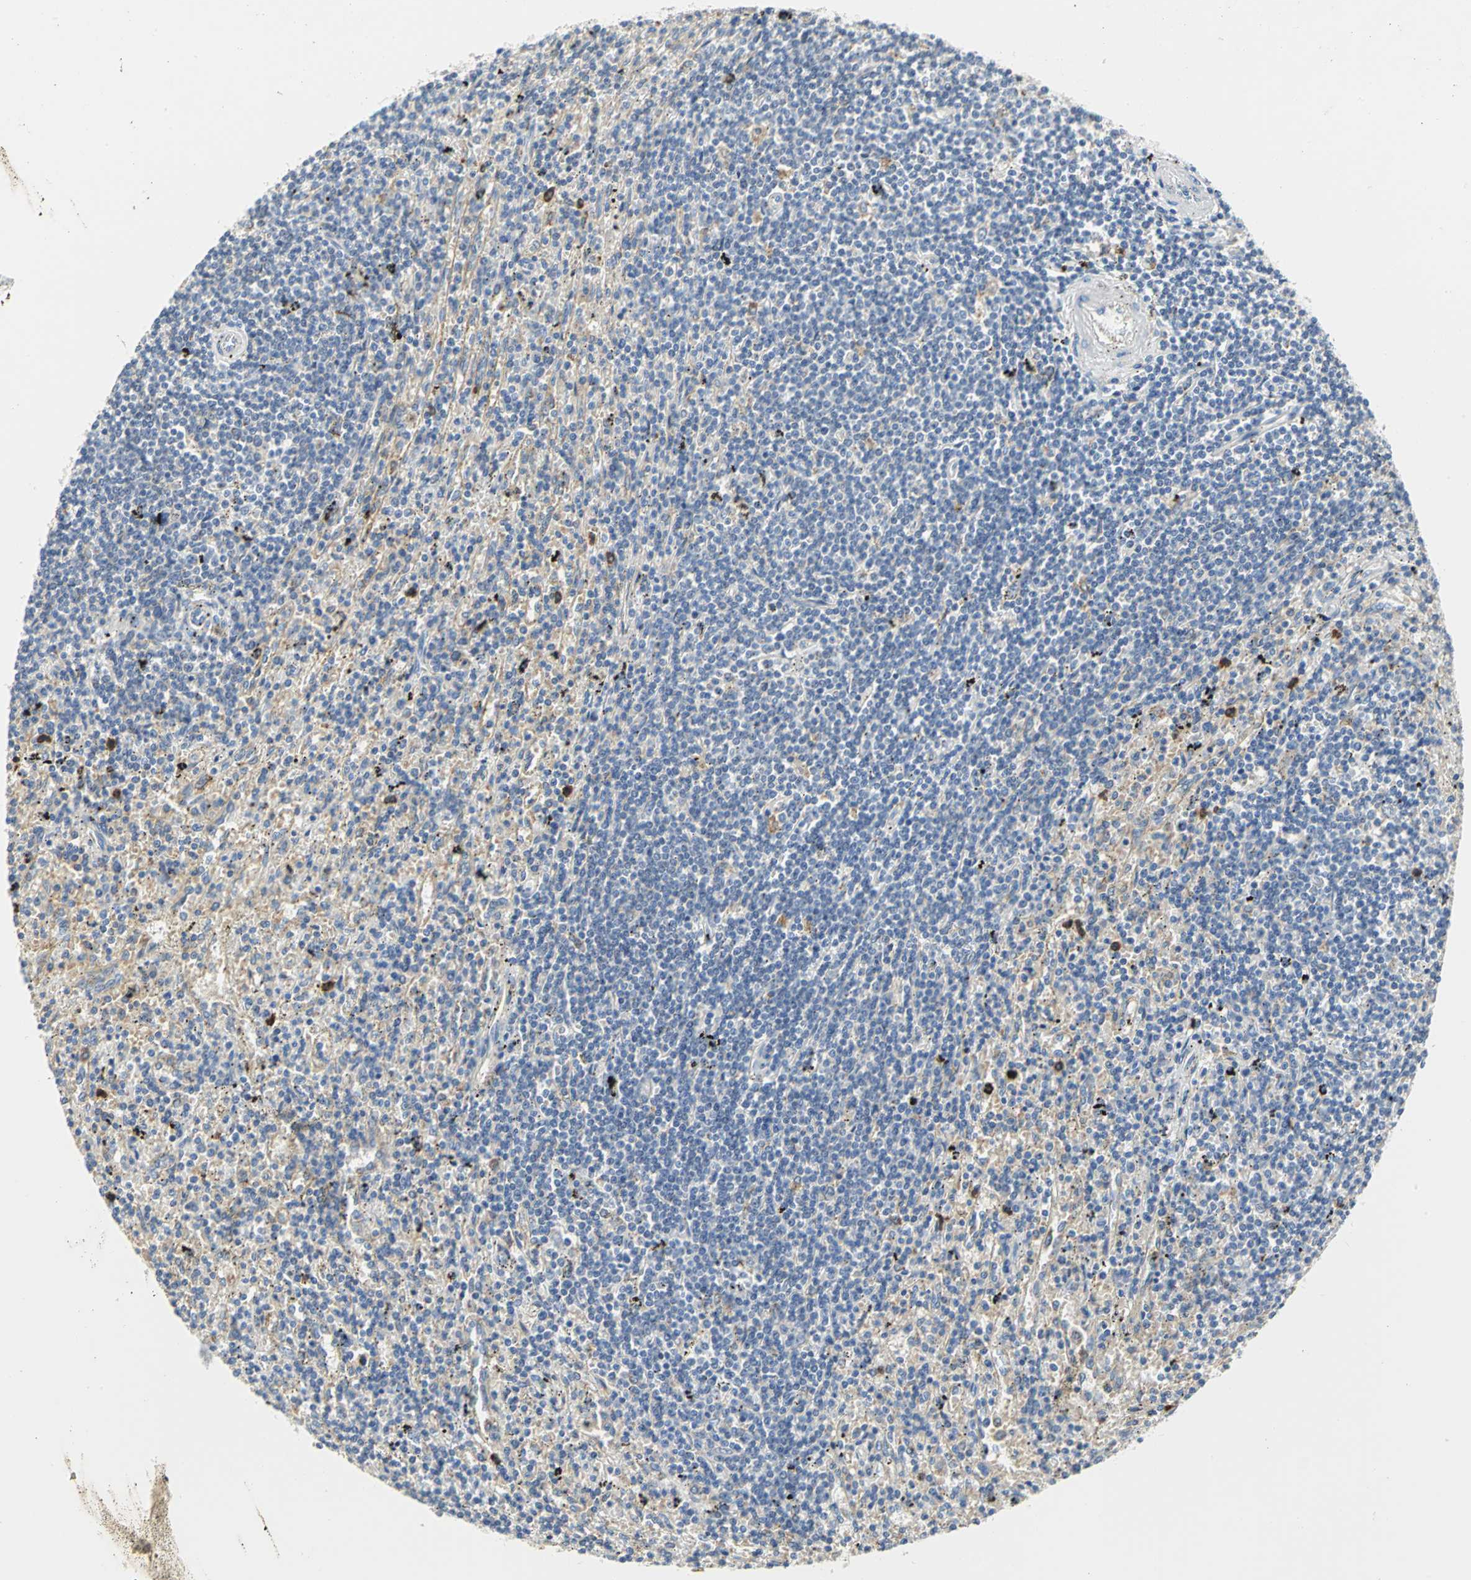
{"staining": {"intensity": "negative", "quantity": "none", "location": "none"}, "tissue": "lymphoma", "cell_type": "Tumor cells", "image_type": "cancer", "snomed": [{"axis": "morphology", "description": "Malignant lymphoma, non-Hodgkin's type, Low grade"}, {"axis": "topography", "description": "Spleen"}], "caption": "Immunohistochemistry image of neoplastic tissue: human malignant lymphoma, non-Hodgkin's type (low-grade) stained with DAB demonstrates no significant protein staining in tumor cells.", "gene": "GNRH2", "patient": {"sex": "male", "age": 76}}